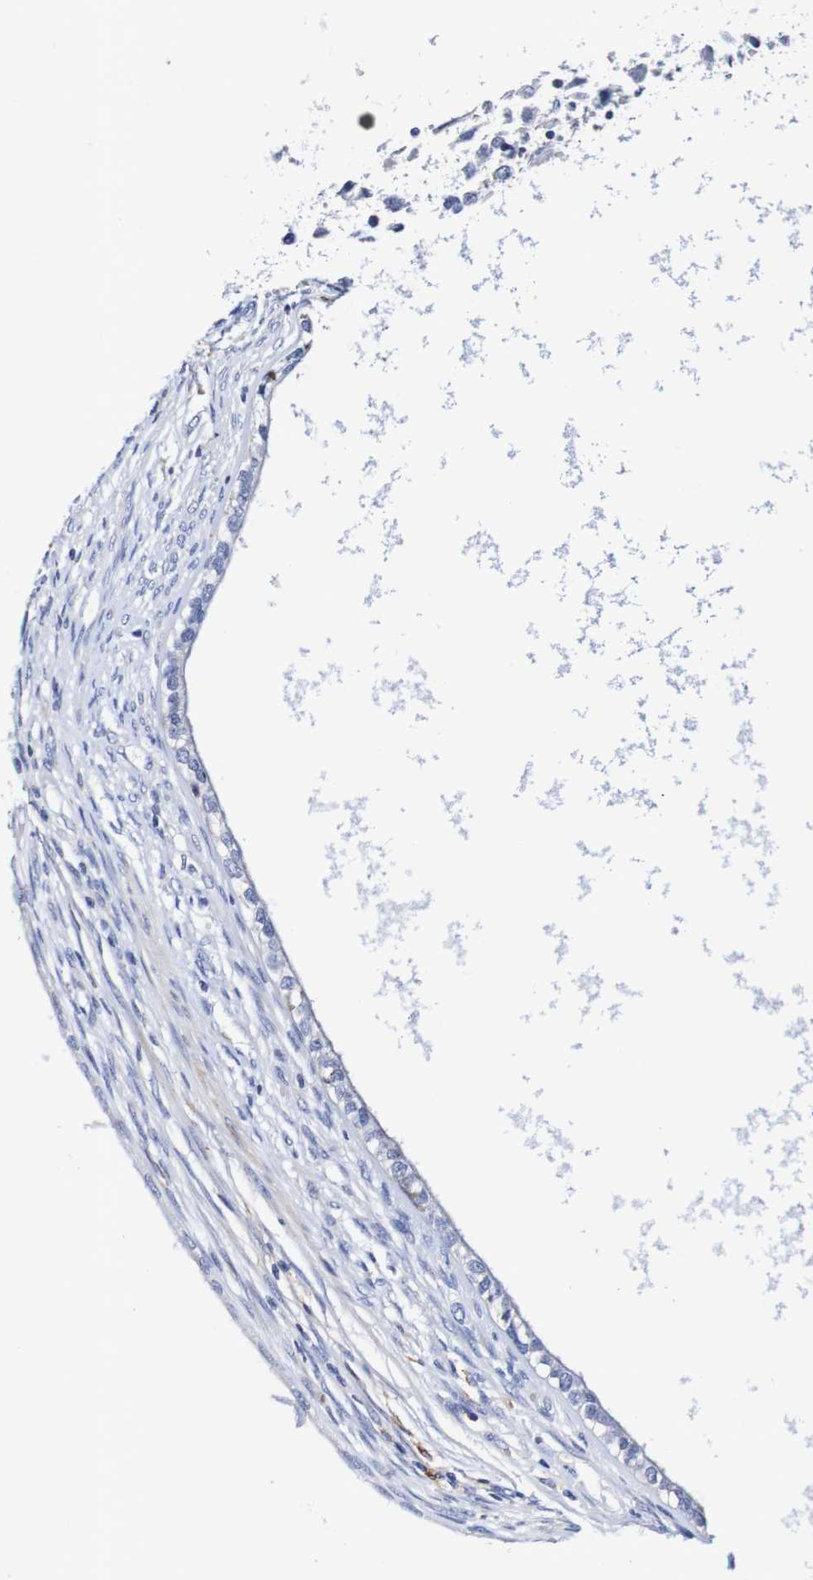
{"staining": {"intensity": "negative", "quantity": "none", "location": "none"}, "tissue": "testis cancer", "cell_type": "Tumor cells", "image_type": "cancer", "snomed": [{"axis": "morphology", "description": "Carcinoma, Embryonal, NOS"}, {"axis": "topography", "description": "Testis"}], "caption": "Tumor cells are negative for brown protein staining in testis cancer.", "gene": "SEZ6", "patient": {"sex": "male", "age": 26}}